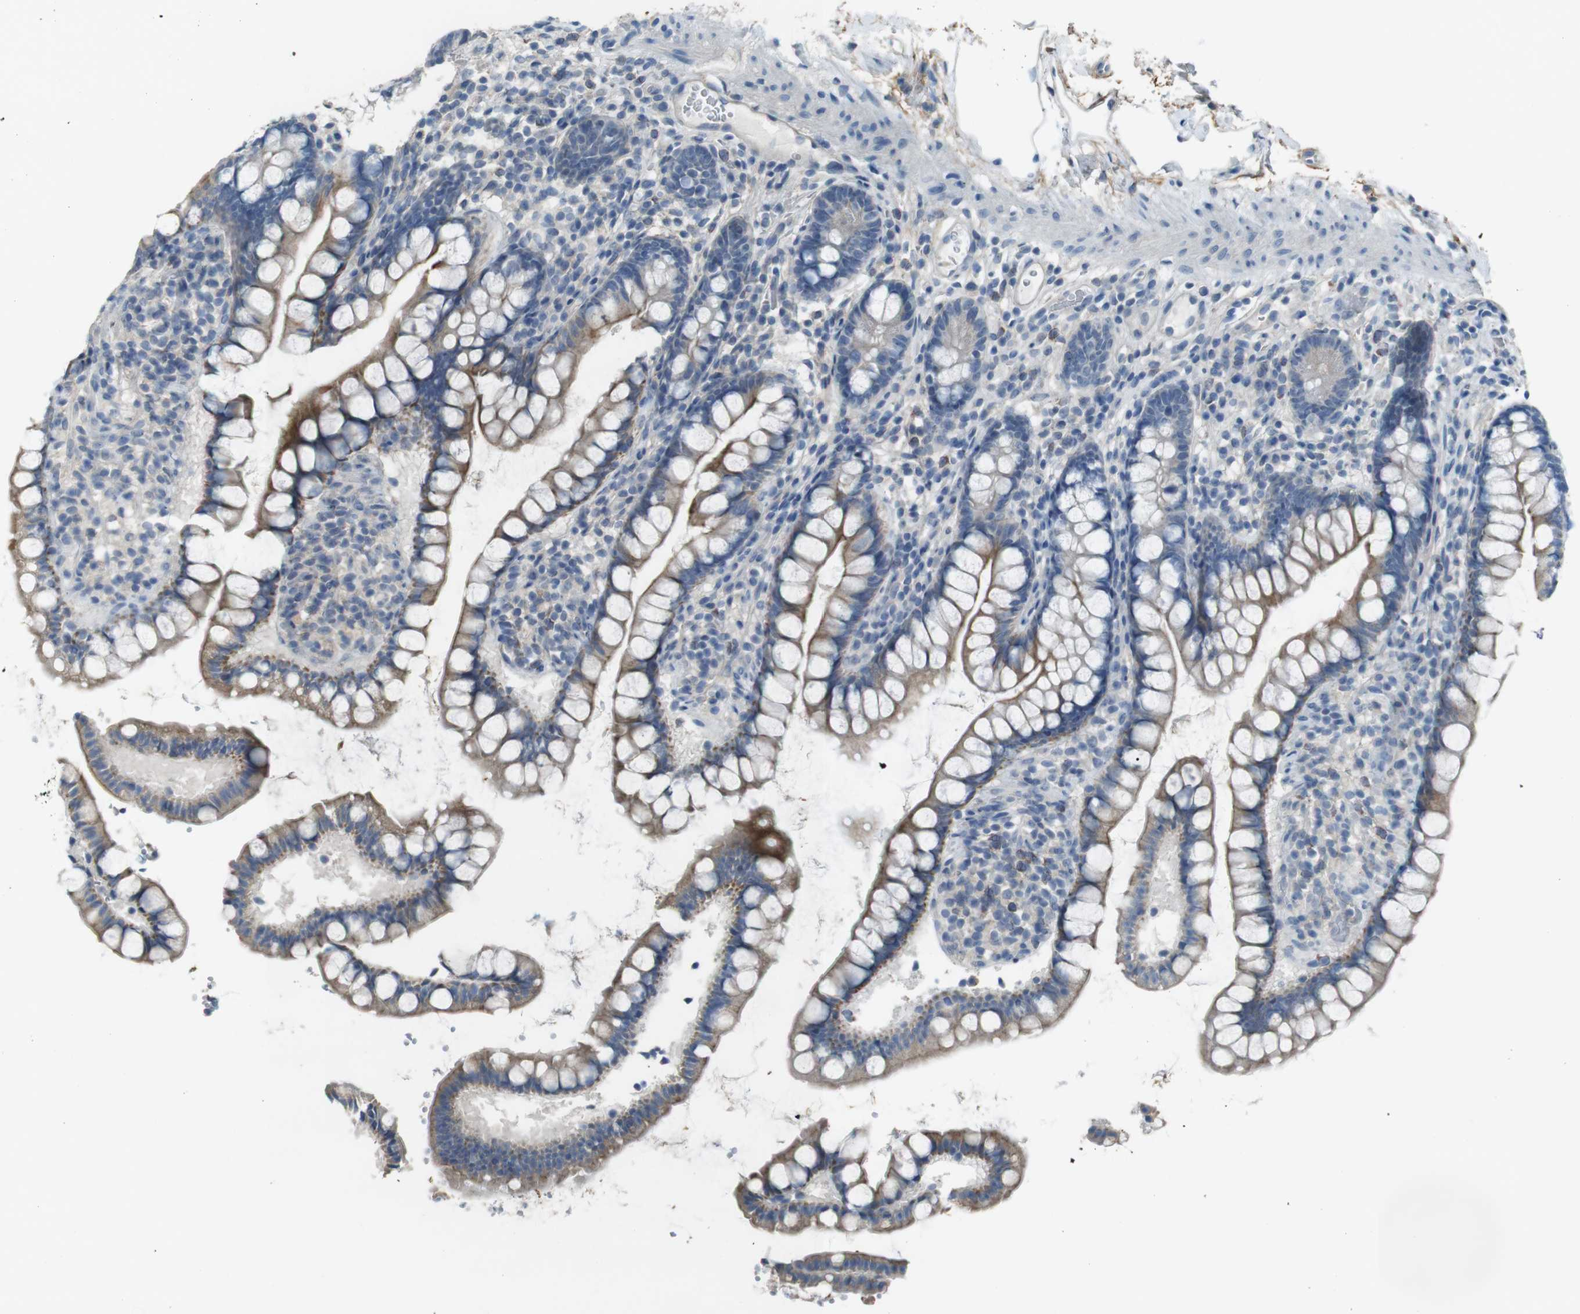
{"staining": {"intensity": "moderate", "quantity": "<25%", "location": "cytoplasmic/membranous"}, "tissue": "small intestine", "cell_type": "Glandular cells", "image_type": "normal", "snomed": [{"axis": "morphology", "description": "Normal tissue, NOS"}, {"axis": "topography", "description": "Small intestine"}], "caption": "Immunohistochemistry (IHC) (DAB) staining of normal human small intestine displays moderate cytoplasmic/membranous protein positivity in about <25% of glandular cells. The staining is performed using DAB brown chromogen to label protein expression. The nuclei are counter-stained blue using hematoxylin.", "gene": "ENTPD7", "patient": {"sex": "female", "age": 84}}